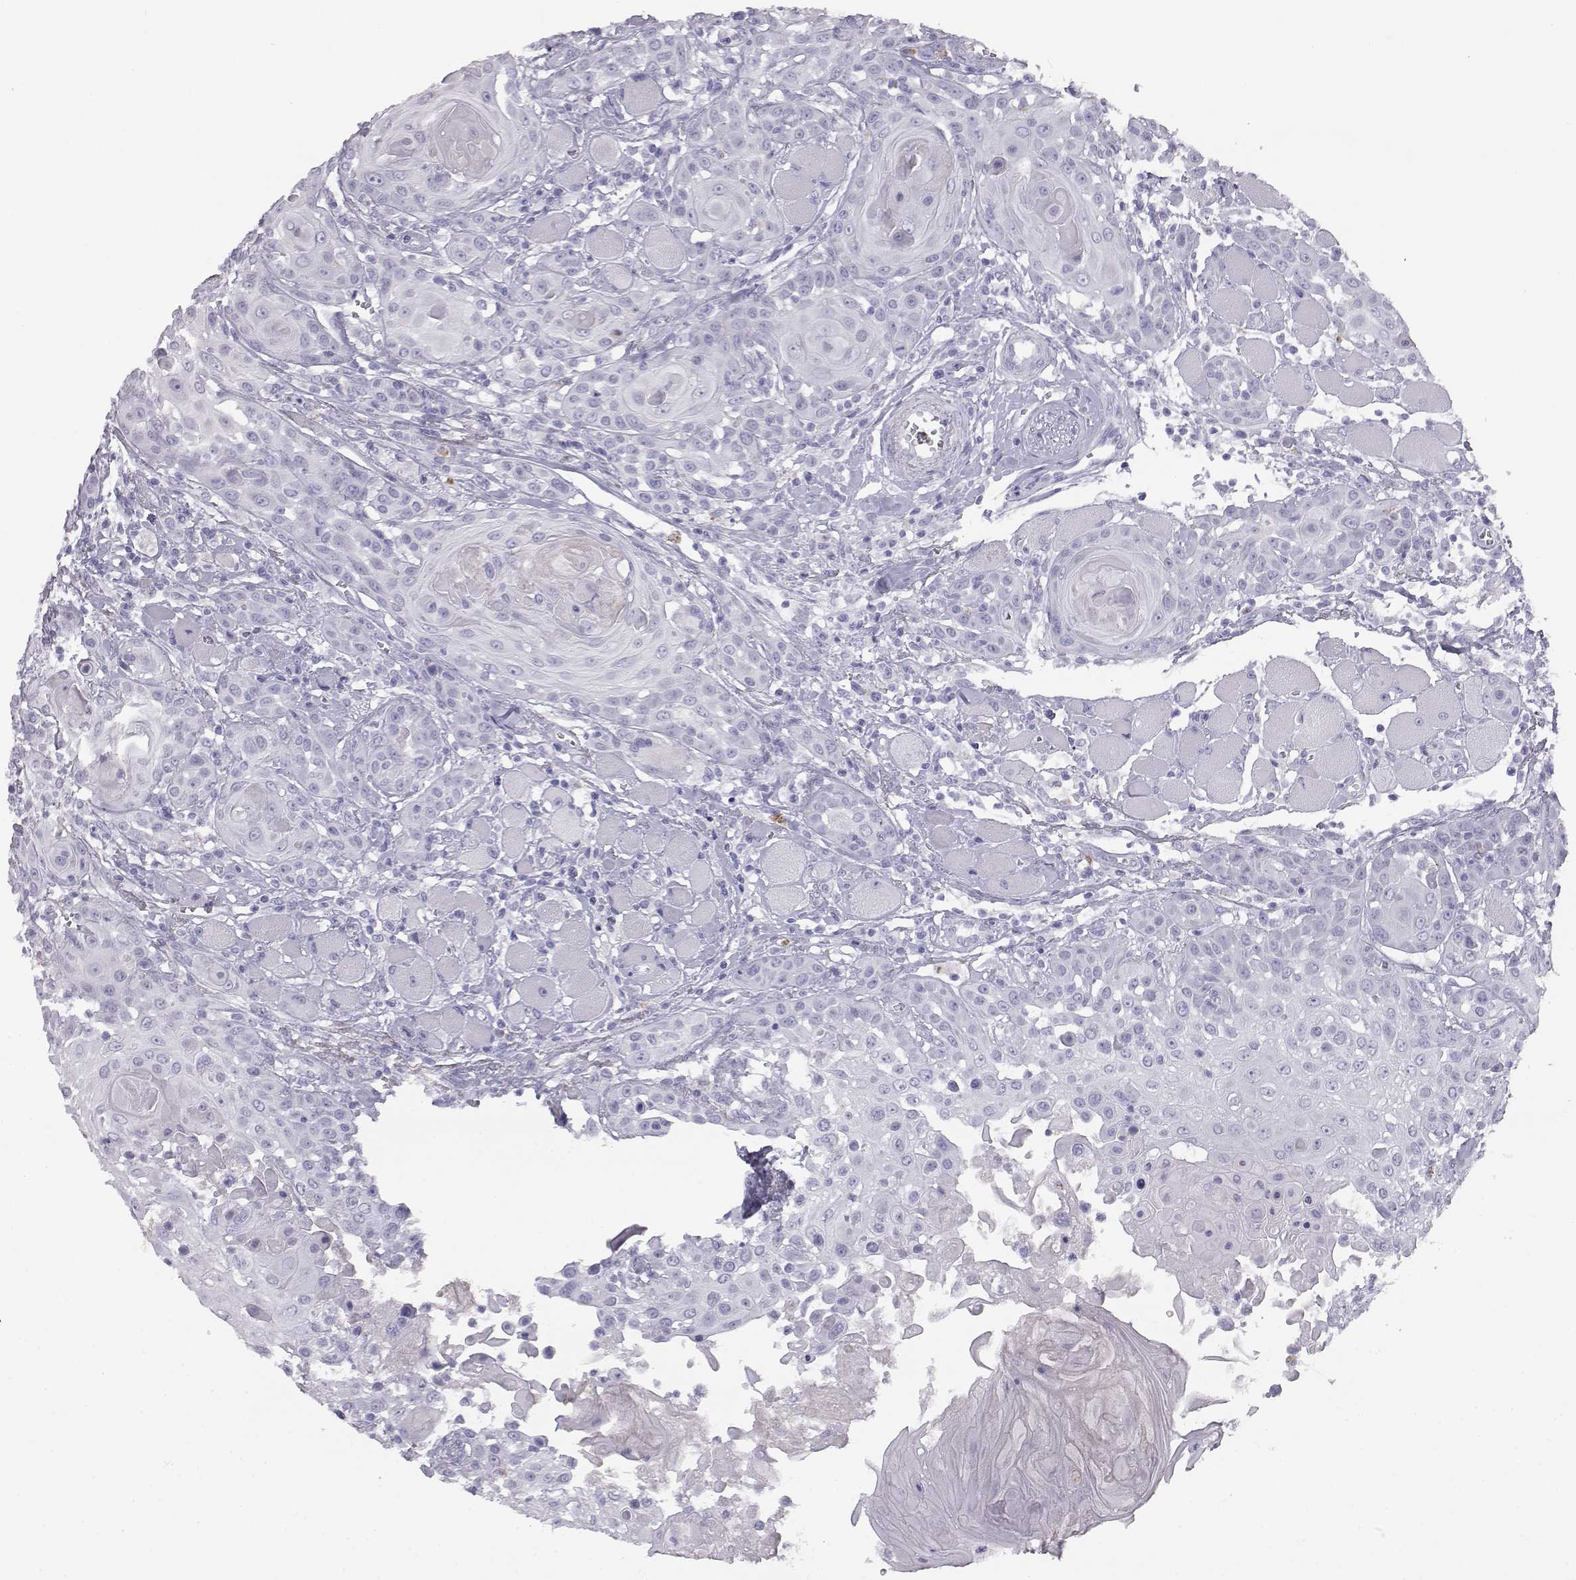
{"staining": {"intensity": "negative", "quantity": "none", "location": "none"}, "tissue": "head and neck cancer", "cell_type": "Tumor cells", "image_type": "cancer", "snomed": [{"axis": "morphology", "description": "Squamous cell carcinoma, NOS"}, {"axis": "topography", "description": "Head-Neck"}], "caption": "This is an immunohistochemistry (IHC) photomicrograph of head and neck cancer. There is no staining in tumor cells.", "gene": "ITLN2", "patient": {"sex": "female", "age": 80}}